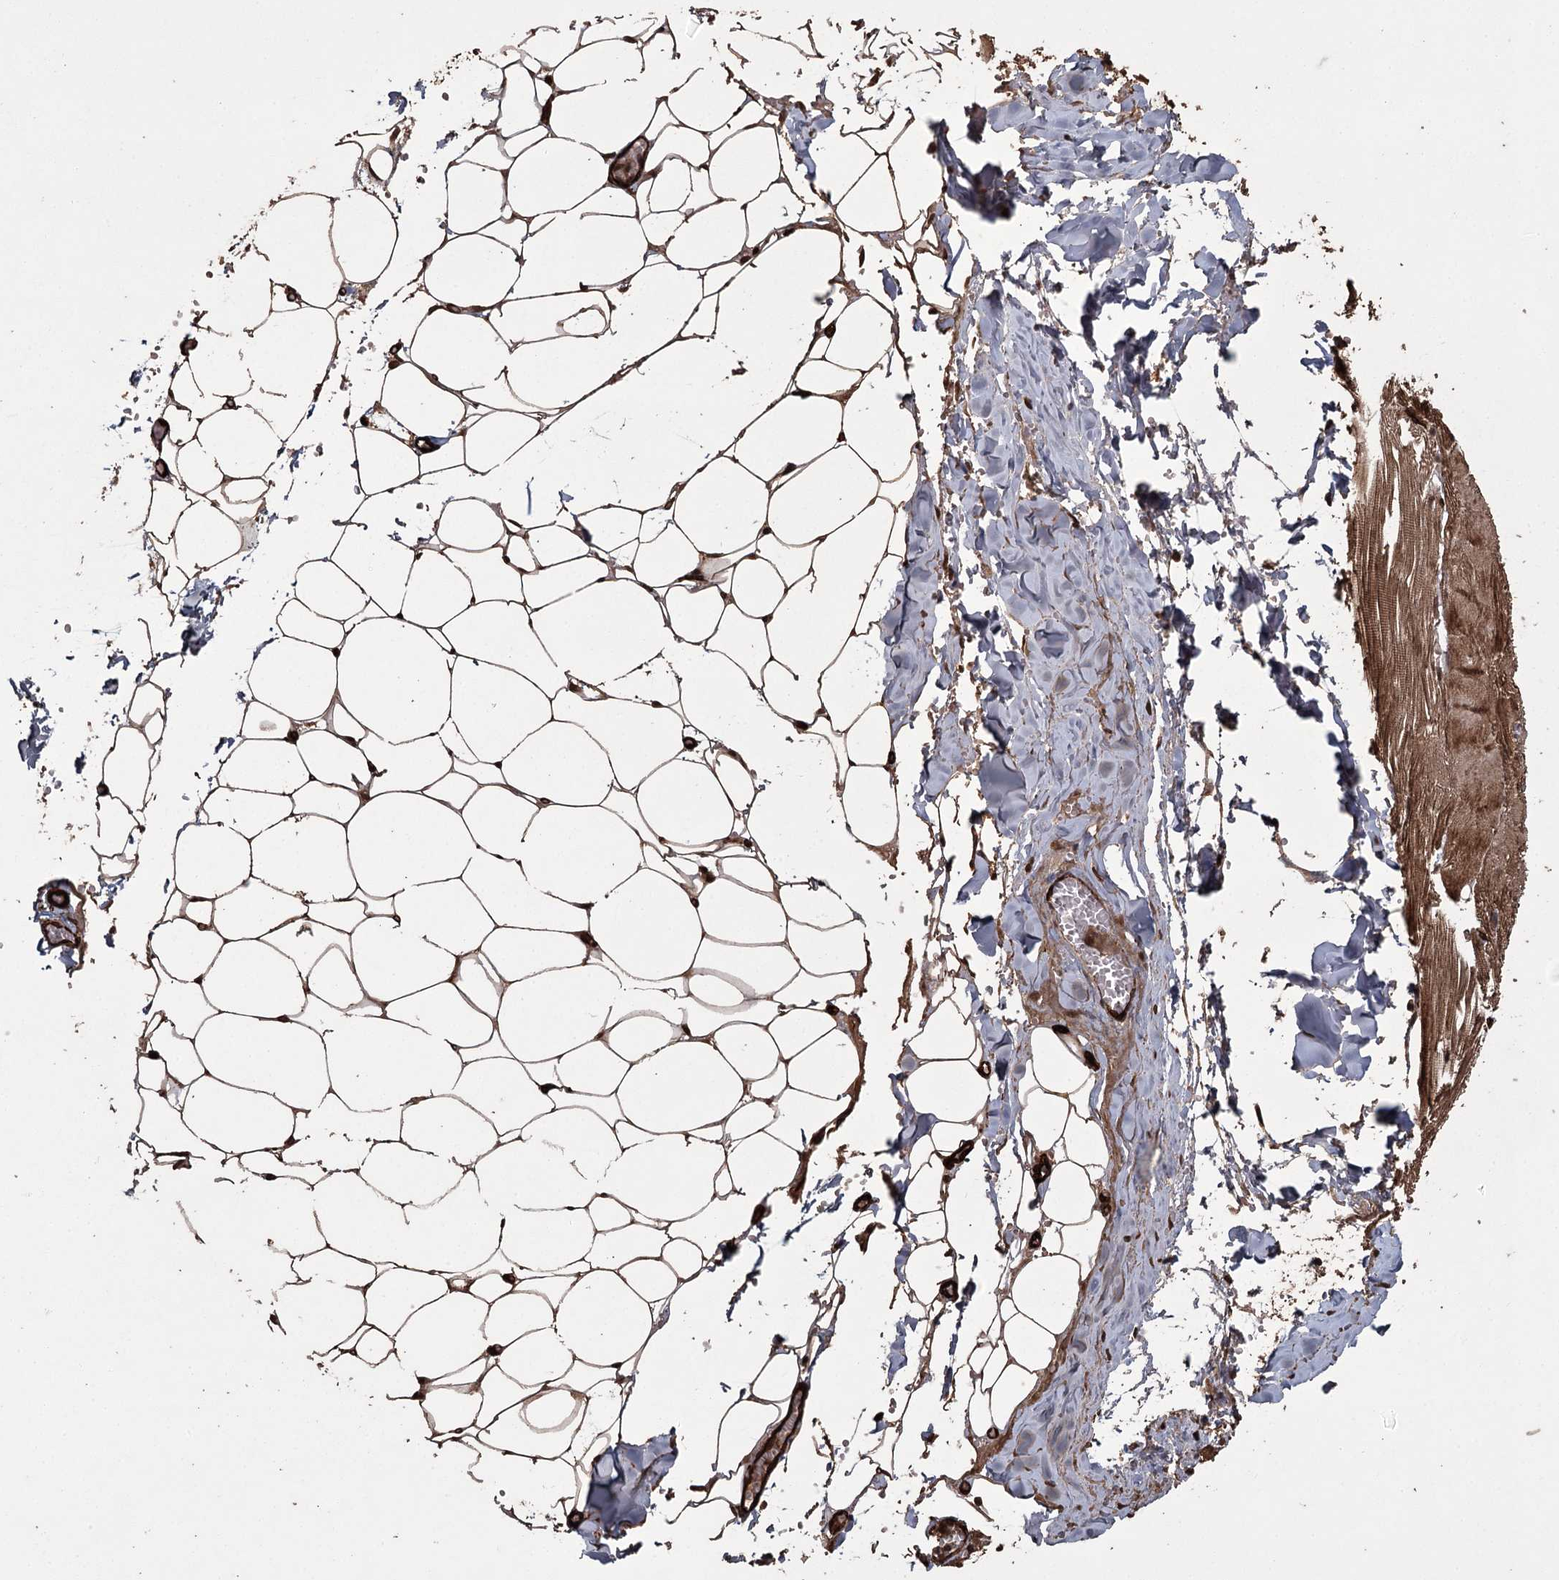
{"staining": {"intensity": "strong", "quantity": ">75%", "location": "cytoplasmic/membranous"}, "tissue": "adipose tissue", "cell_type": "Adipocytes", "image_type": "normal", "snomed": [{"axis": "morphology", "description": "Normal tissue, NOS"}, {"axis": "topography", "description": "Skeletal muscle"}, {"axis": "topography", "description": "Peripheral nerve tissue"}], "caption": "Protein expression analysis of unremarkable adipose tissue reveals strong cytoplasmic/membranous expression in approximately >75% of adipocytes. The protein is stained brown, and the nuclei are stained in blue (DAB IHC with brightfield microscopy, high magnification).", "gene": "RPAP3", "patient": {"sex": "female", "age": 55}}